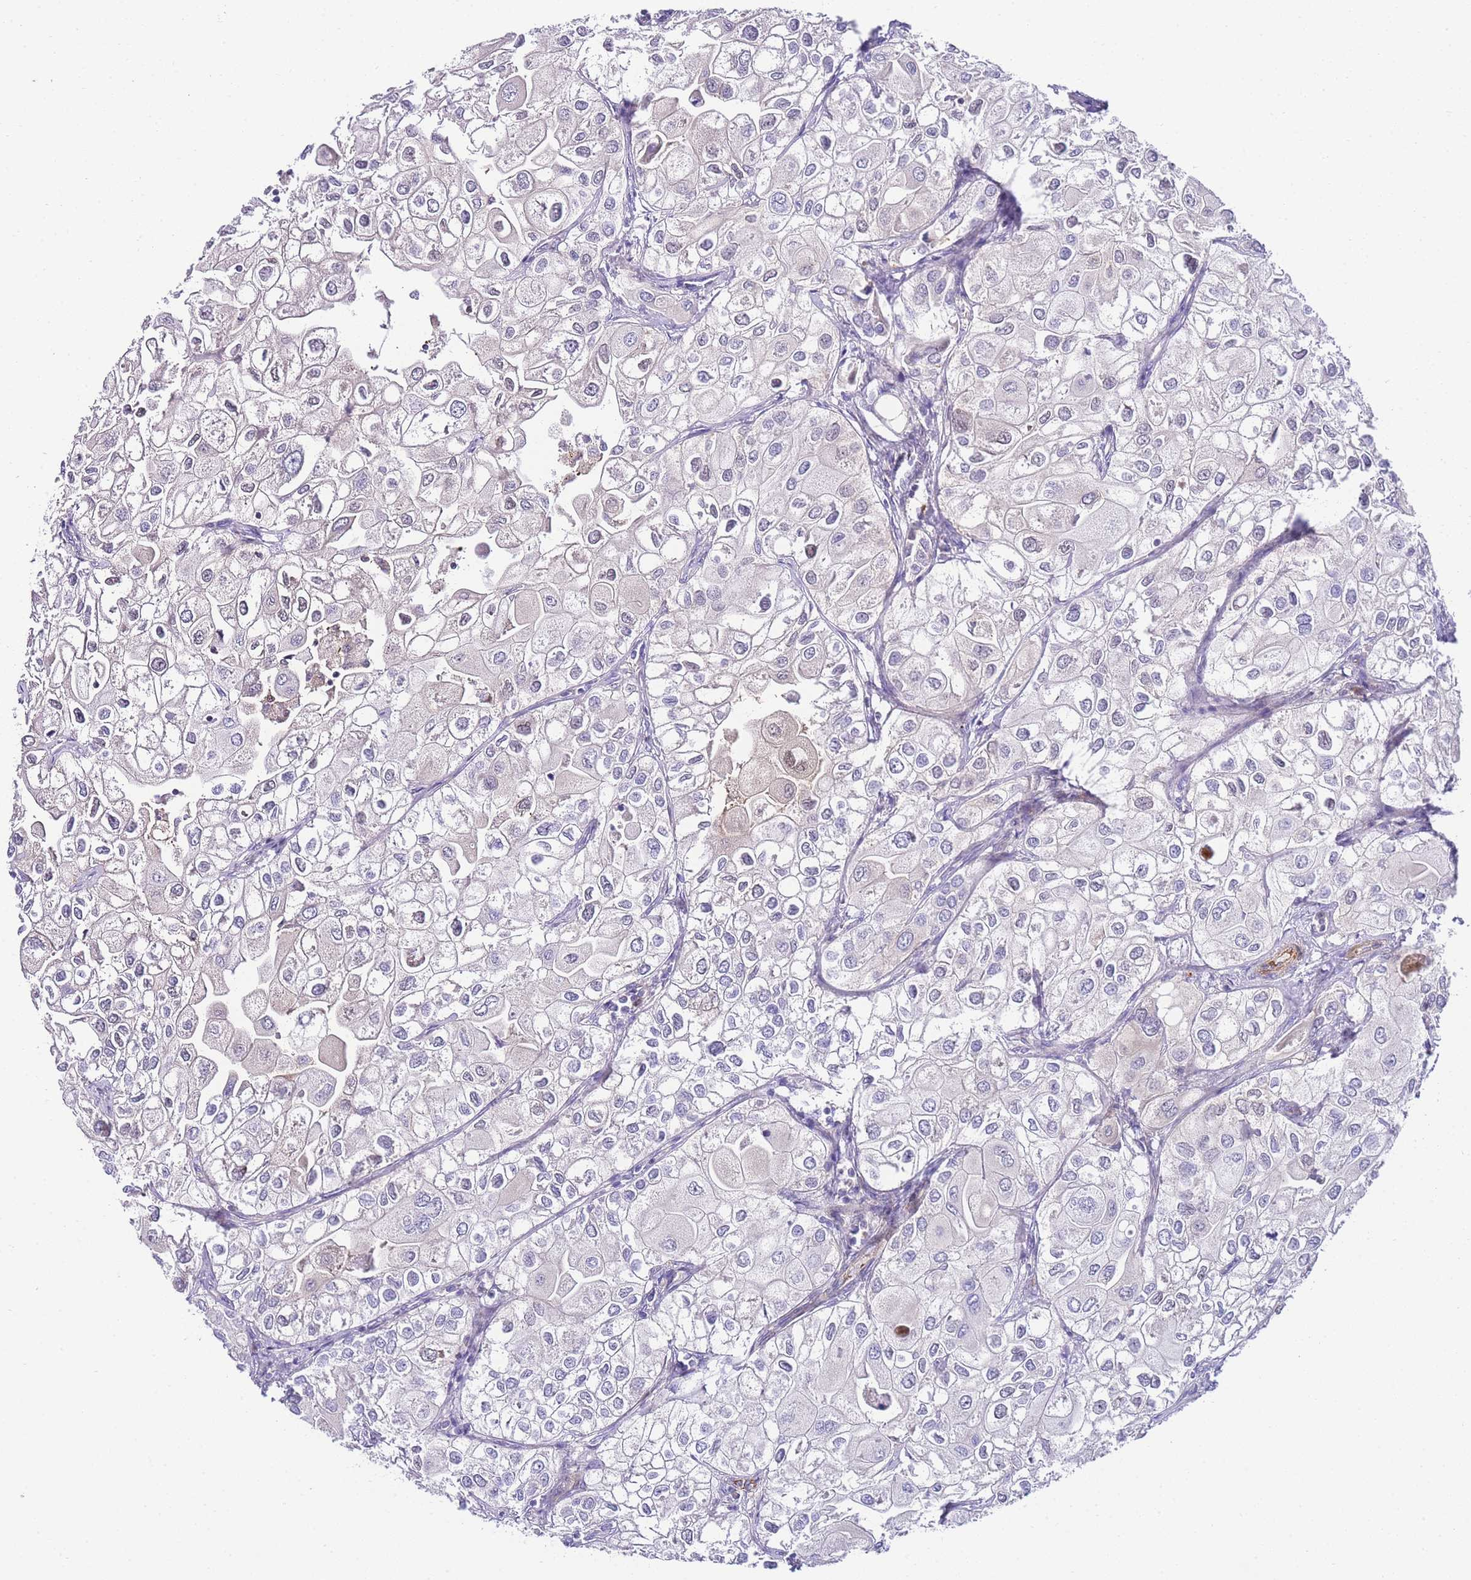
{"staining": {"intensity": "negative", "quantity": "none", "location": "none"}, "tissue": "urothelial cancer", "cell_type": "Tumor cells", "image_type": "cancer", "snomed": [{"axis": "morphology", "description": "Urothelial carcinoma, High grade"}, {"axis": "topography", "description": "Urinary bladder"}], "caption": "A high-resolution histopathology image shows IHC staining of high-grade urothelial carcinoma, which demonstrates no significant staining in tumor cells.", "gene": "FBN3", "patient": {"sex": "male", "age": 64}}